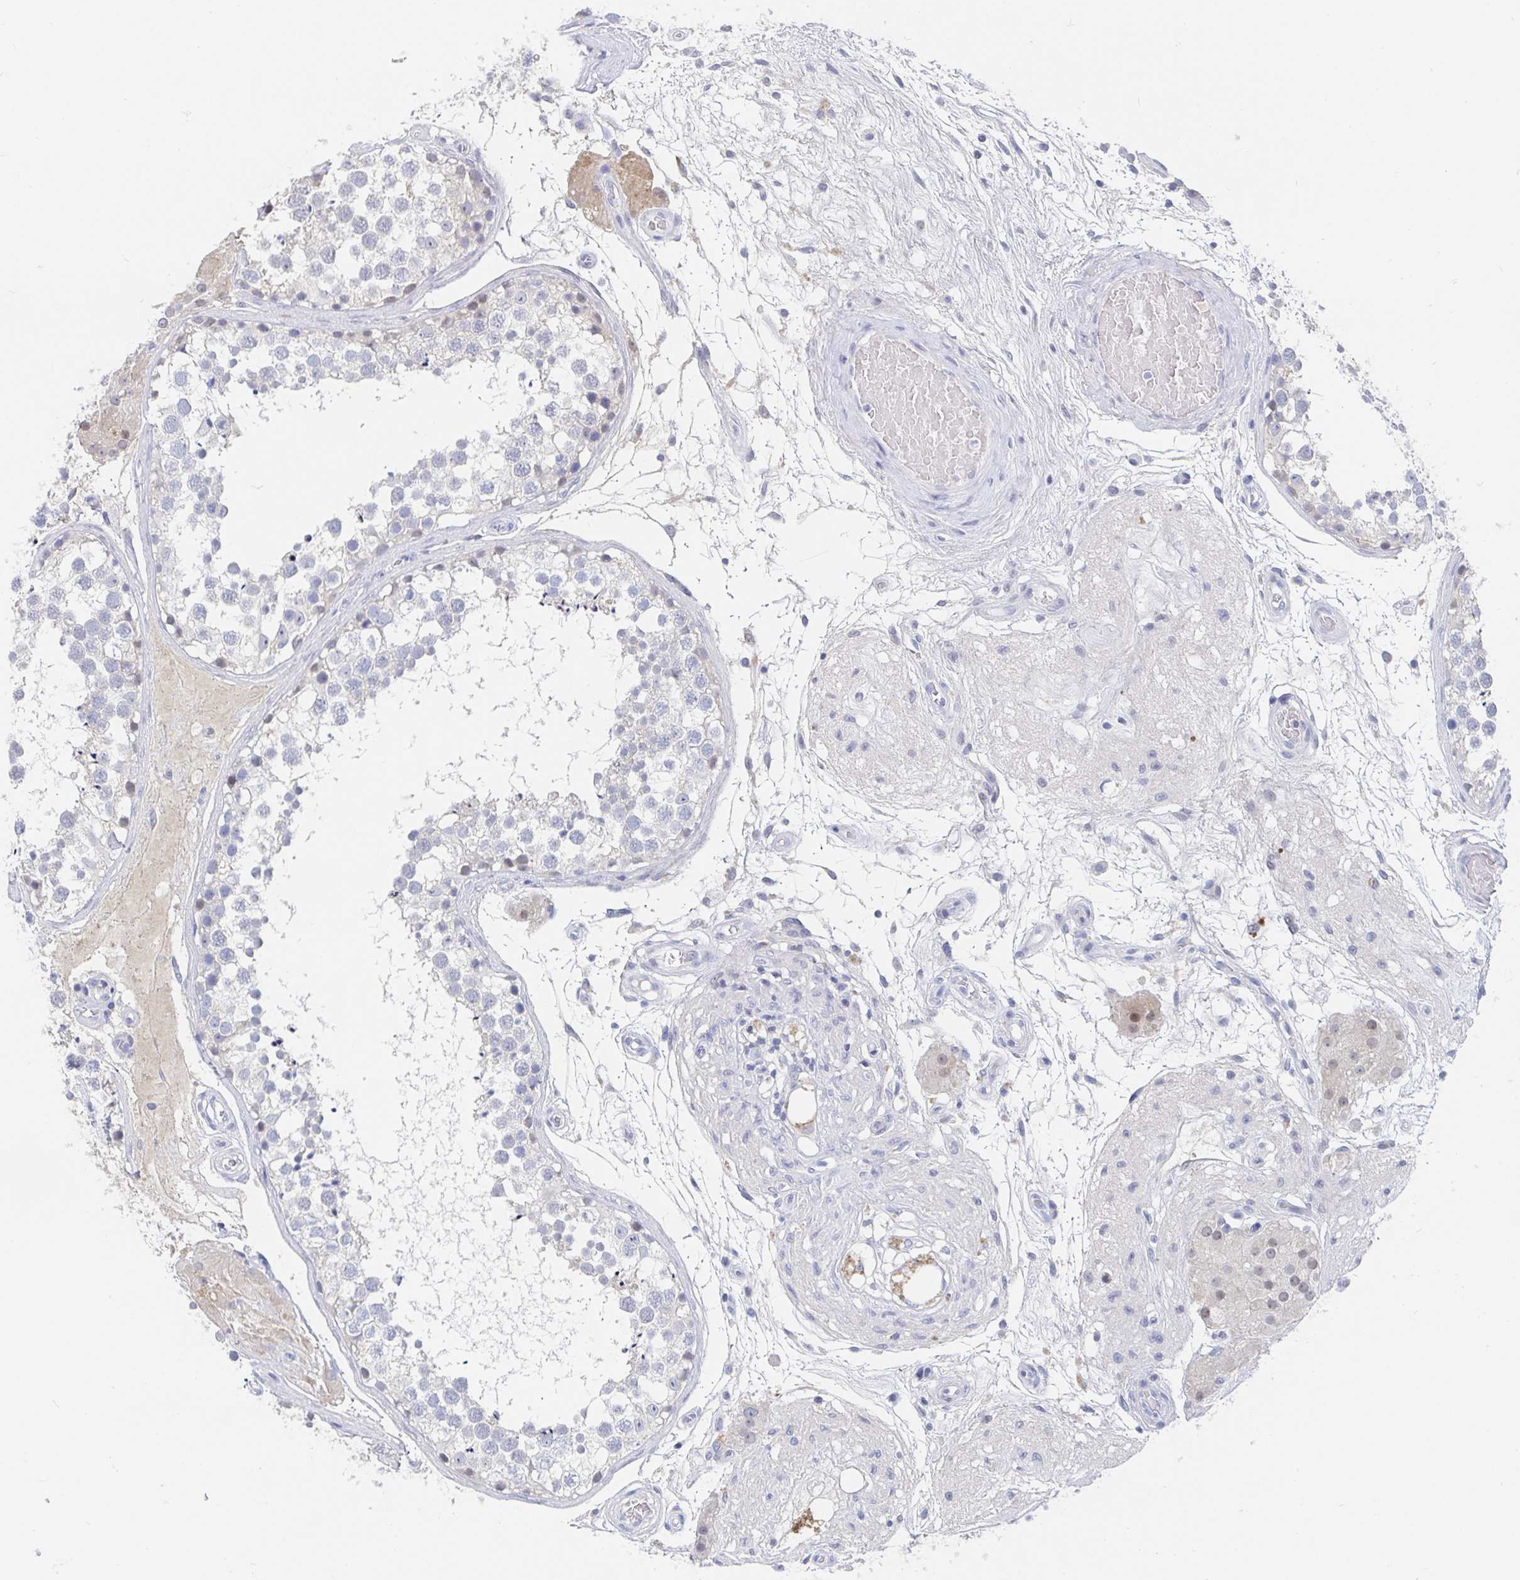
{"staining": {"intensity": "negative", "quantity": "none", "location": "none"}, "tissue": "testis", "cell_type": "Cells in seminiferous ducts", "image_type": "normal", "snomed": [{"axis": "morphology", "description": "Normal tissue, NOS"}, {"axis": "morphology", "description": "Seminoma, NOS"}, {"axis": "topography", "description": "Testis"}], "caption": "Immunohistochemistry (IHC) of unremarkable human testis reveals no positivity in cells in seminiferous ducts. The staining is performed using DAB brown chromogen with nuclei counter-stained in using hematoxylin.", "gene": "ZNF100", "patient": {"sex": "male", "age": 65}}